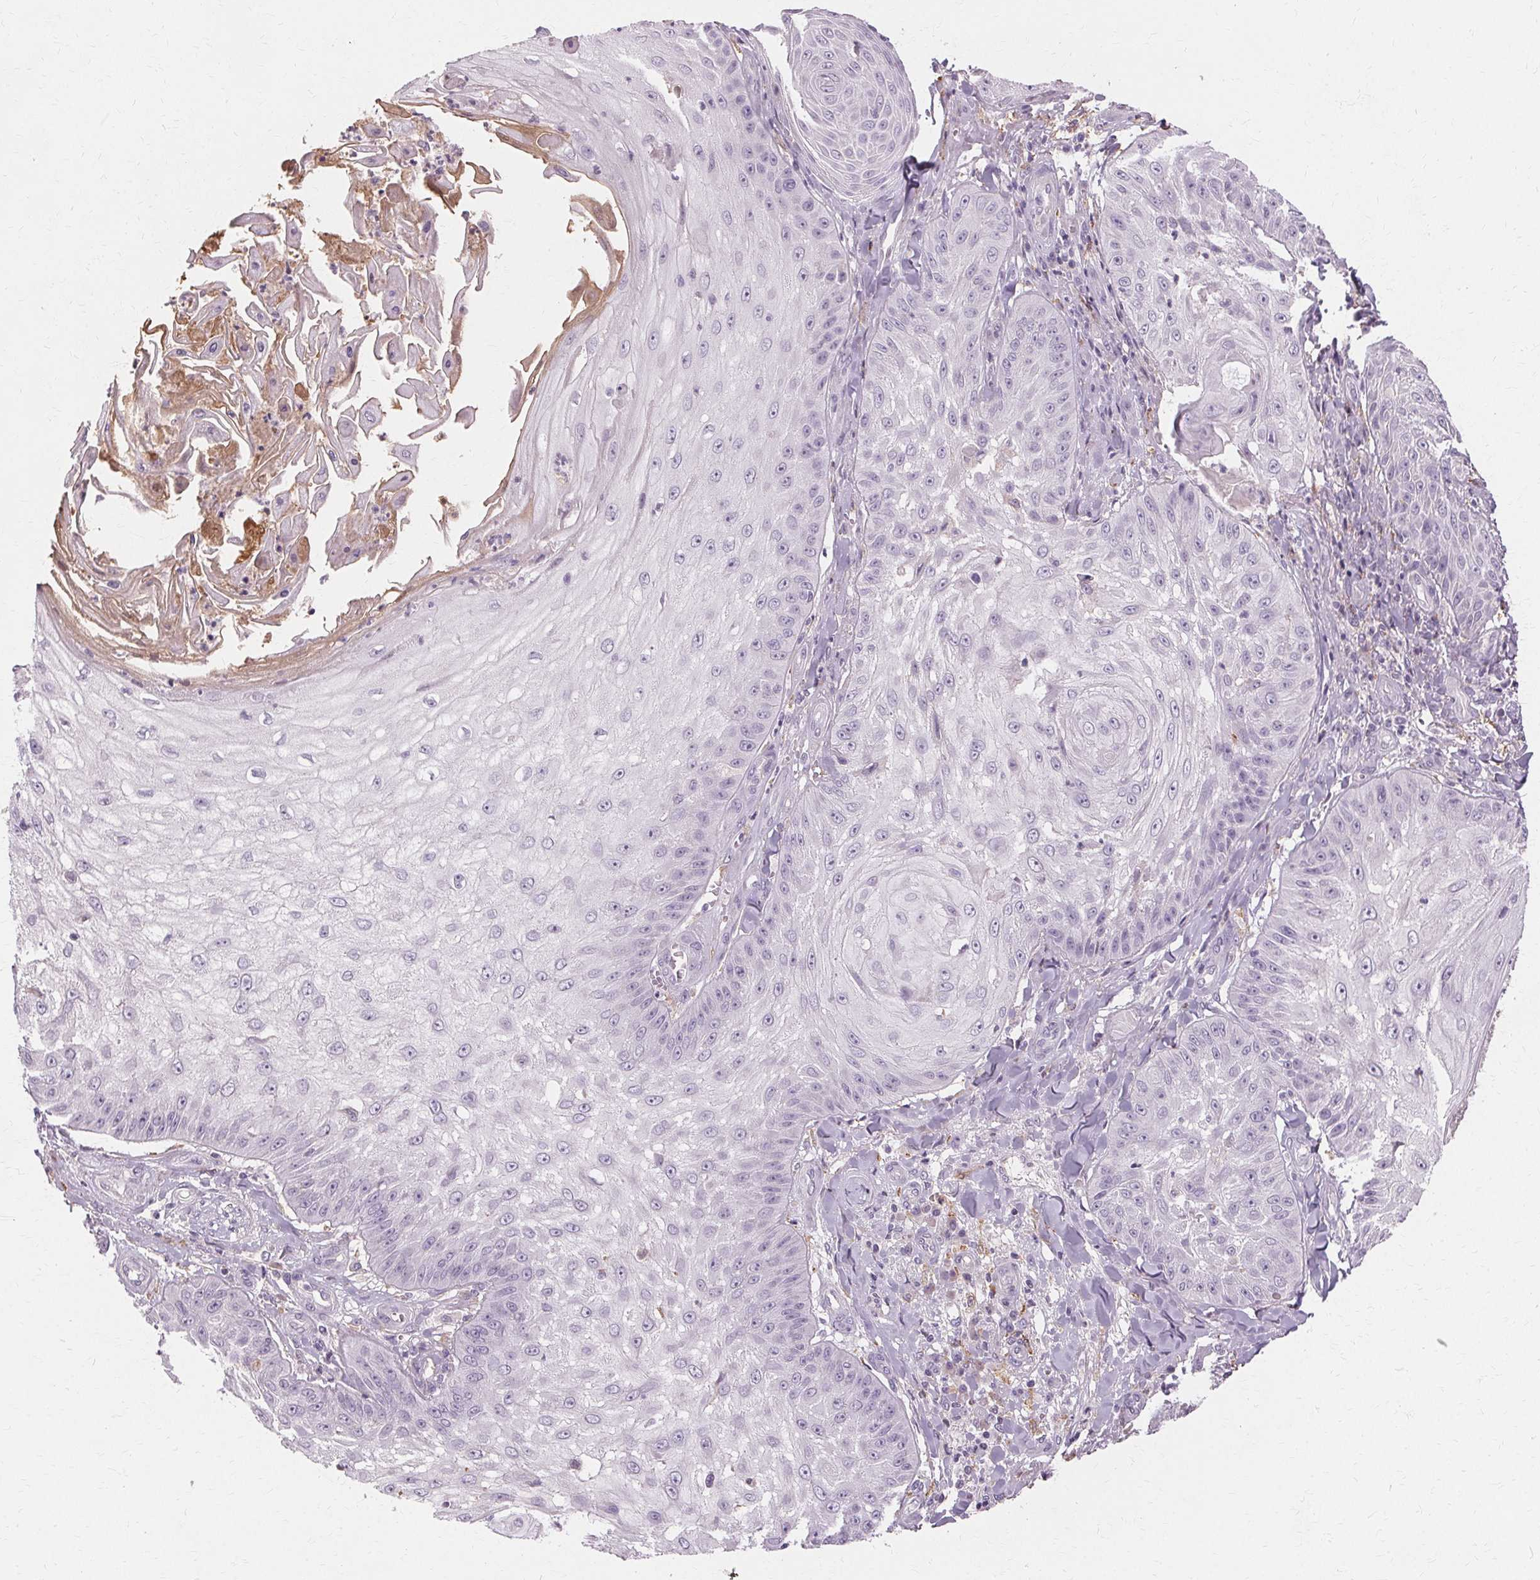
{"staining": {"intensity": "negative", "quantity": "none", "location": "none"}, "tissue": "skin cancer", "cell_type": "Tumor cells", "image_type": "cancer", "snomed": [{"axis": "morphology", "description": "Squamous cell carcinoma, NOS"}, {"axis": "topography", "description": "Skin"}], "caption": "This is an immunohistochemistry (IHC) photomicrograph of skin squamous cell carcinoma. There is no positivity in tumor cells.", "gene": "IFNGR1", "patient": {"sex": "male", "age": 70}}